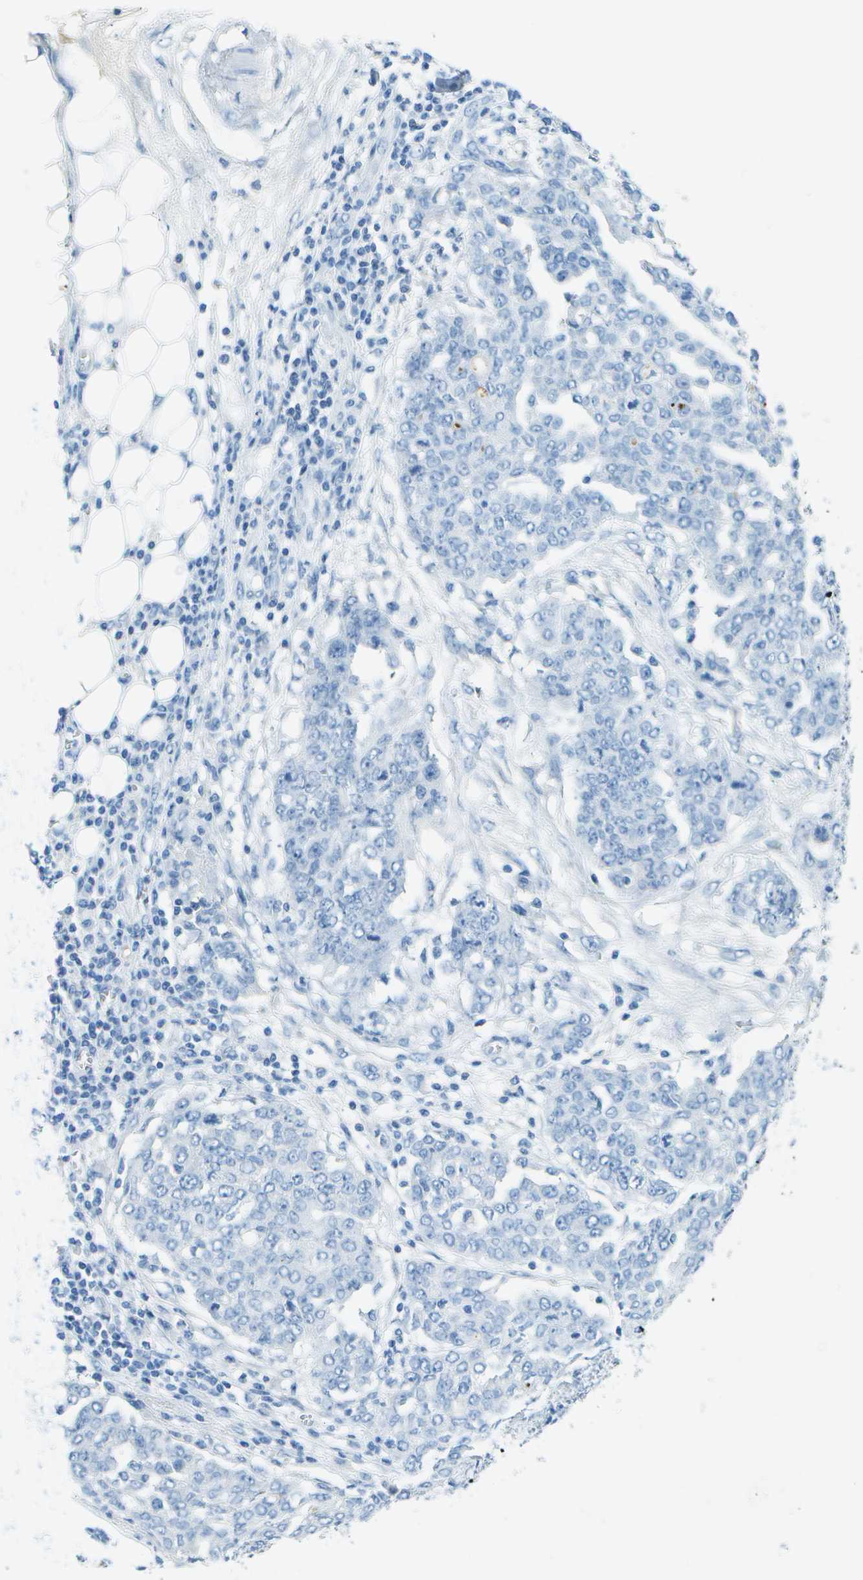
{"staining": {"intensity": "negative", "quantity": "none", "location": "none"}, "tissue": "ovarian cancer", "cell_type": "Tumor cells", "image_type": "cancer", "snomed": [{"axis": "morphology", "description": "Cystadenocarcinoma, serous, NOS"}, {"axis": "topography", "description": "Soft tissue"}, {"axis": "topography", "description": "Ovary"}], "caption": "Ovarian serous cystadenocarcinoma was stained to show a protein in brown. There is no significant expression in tumor cells.", "gene": "C1S", "patient": {"sex": "female", "age": 57}}